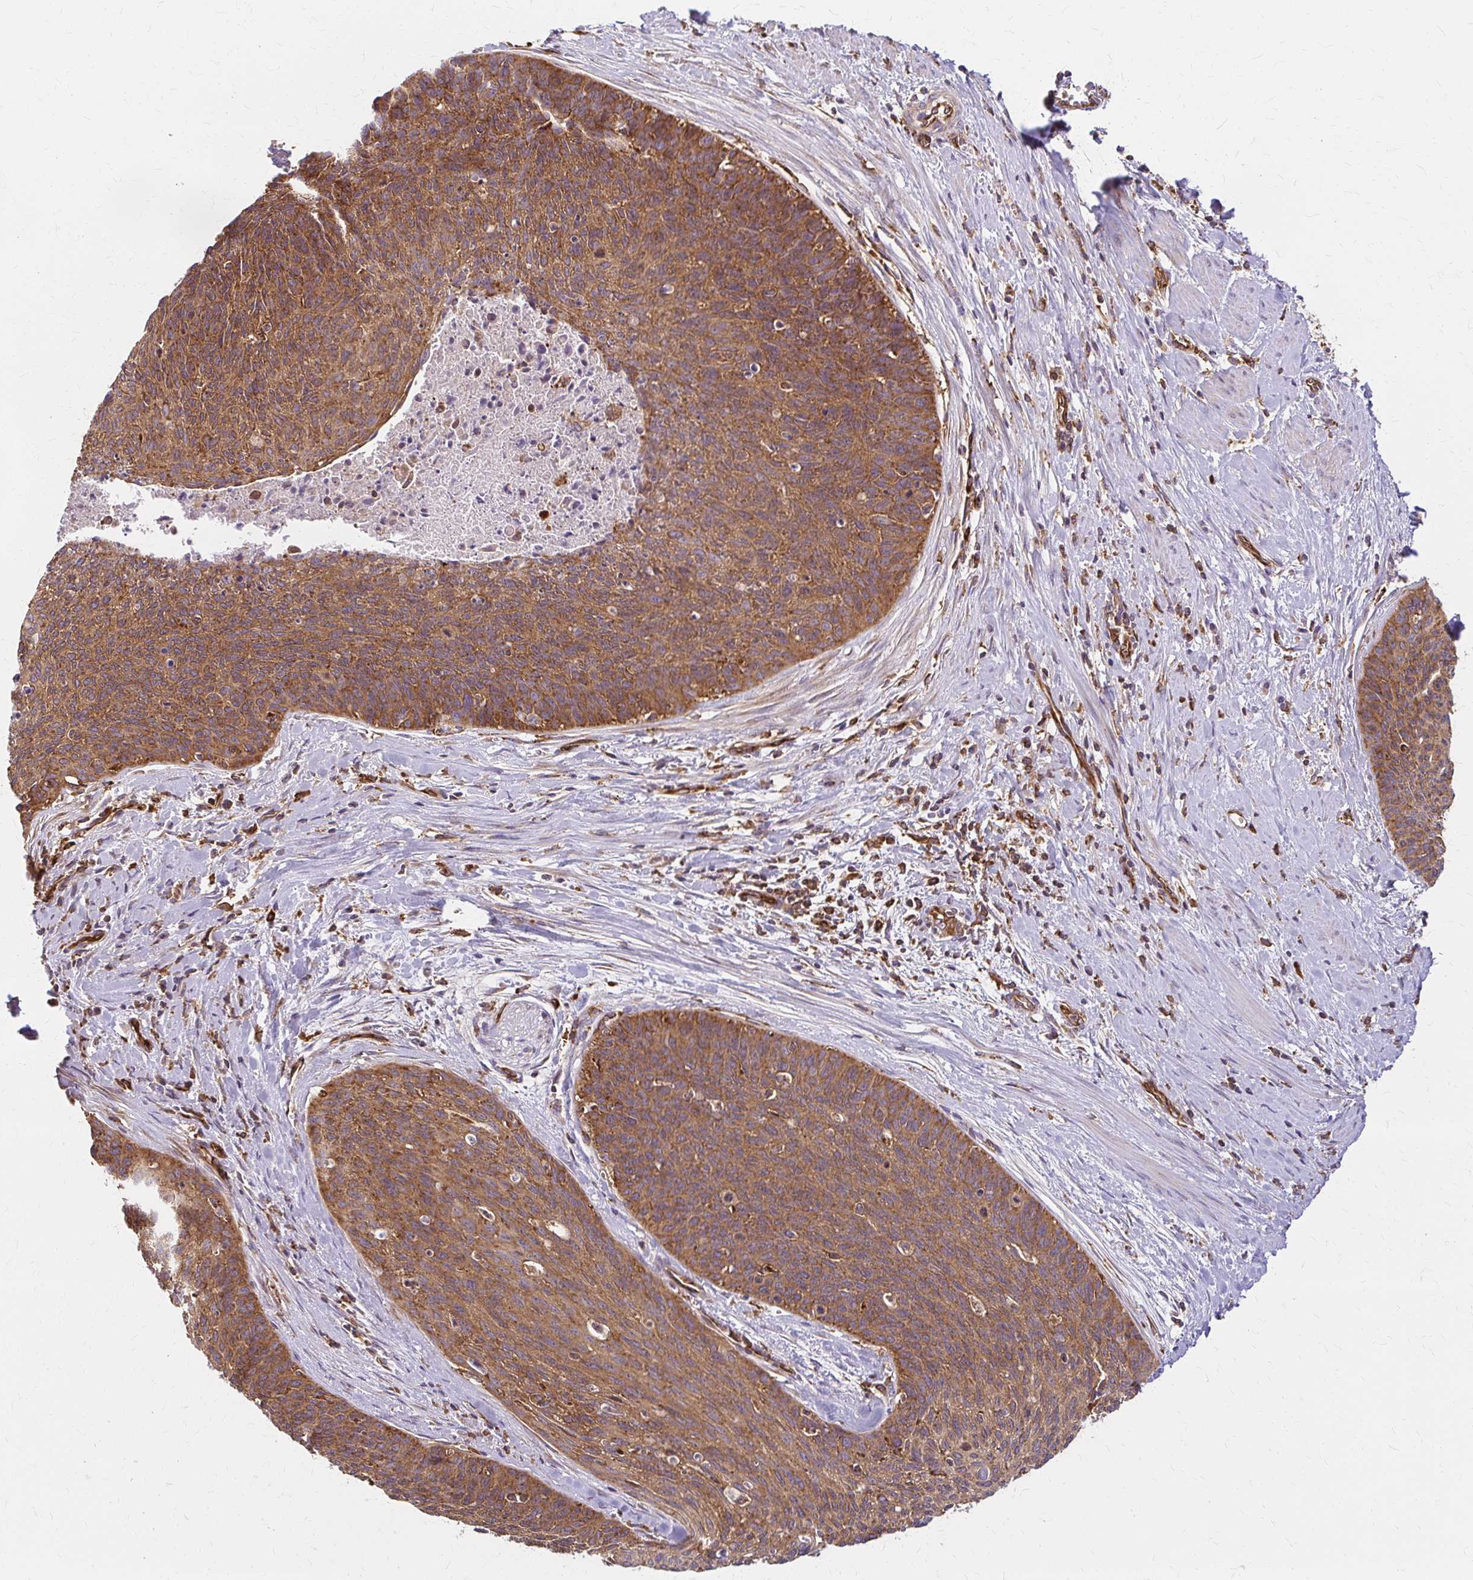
{"staining": {"intensity": "moderate", "quantity": ">75%", "location": "cytoplasmic/membranous"}, "tissue": "cervical cancer", "cell_type": "Tumor cells", "image_type": "cancer", "snomed": [{"axis": "morphology", "description": "Squamous cell carcinoma, NOS"}, {"axis": "topography", "description": "Cervix"}], "caption": "Cervical cancer (squamous cell carcinoma) stained with a protein marker displays moderate staining in tumor cells.", "gene": "WASF2", "patient": {"sex": "female", "age": 55}}